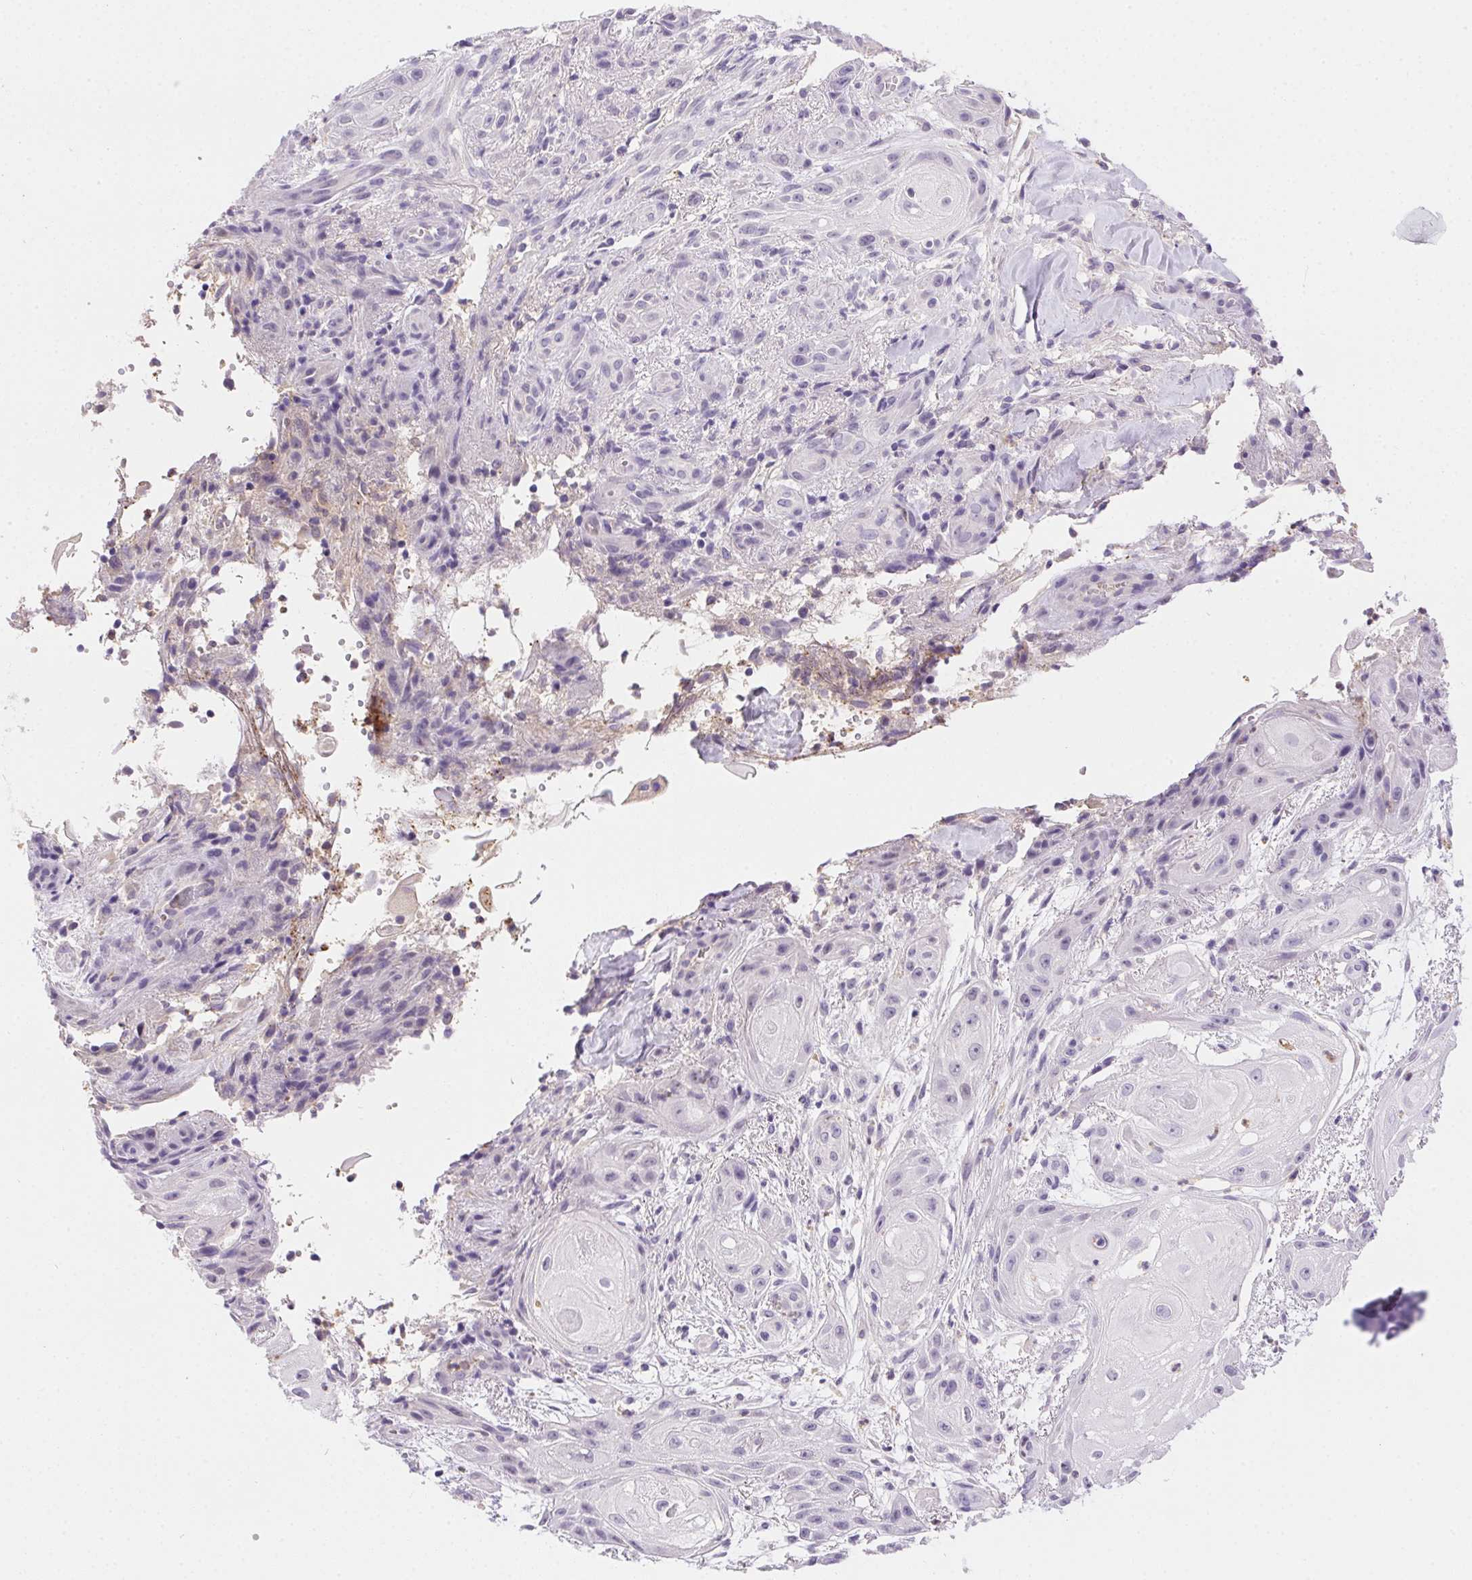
{"staining": {"intensity": "negative", "quantity": "none", "location": "none"}, "tissue": "skin cancer", "cell_type": "Tumor cells", "image_type": "cancer", "snomed": [{"axis": "morphology", "description": "Squamous cell carcinoma, NOS"}, {"axis": "topography", "description": "Skin"}], "caption": "This is an IHC image of skin squamous cell carcinoma. There is no expression in tumor cells.", "gene": "SSTR4", "patient": {"sex": "male", "age": 62}}